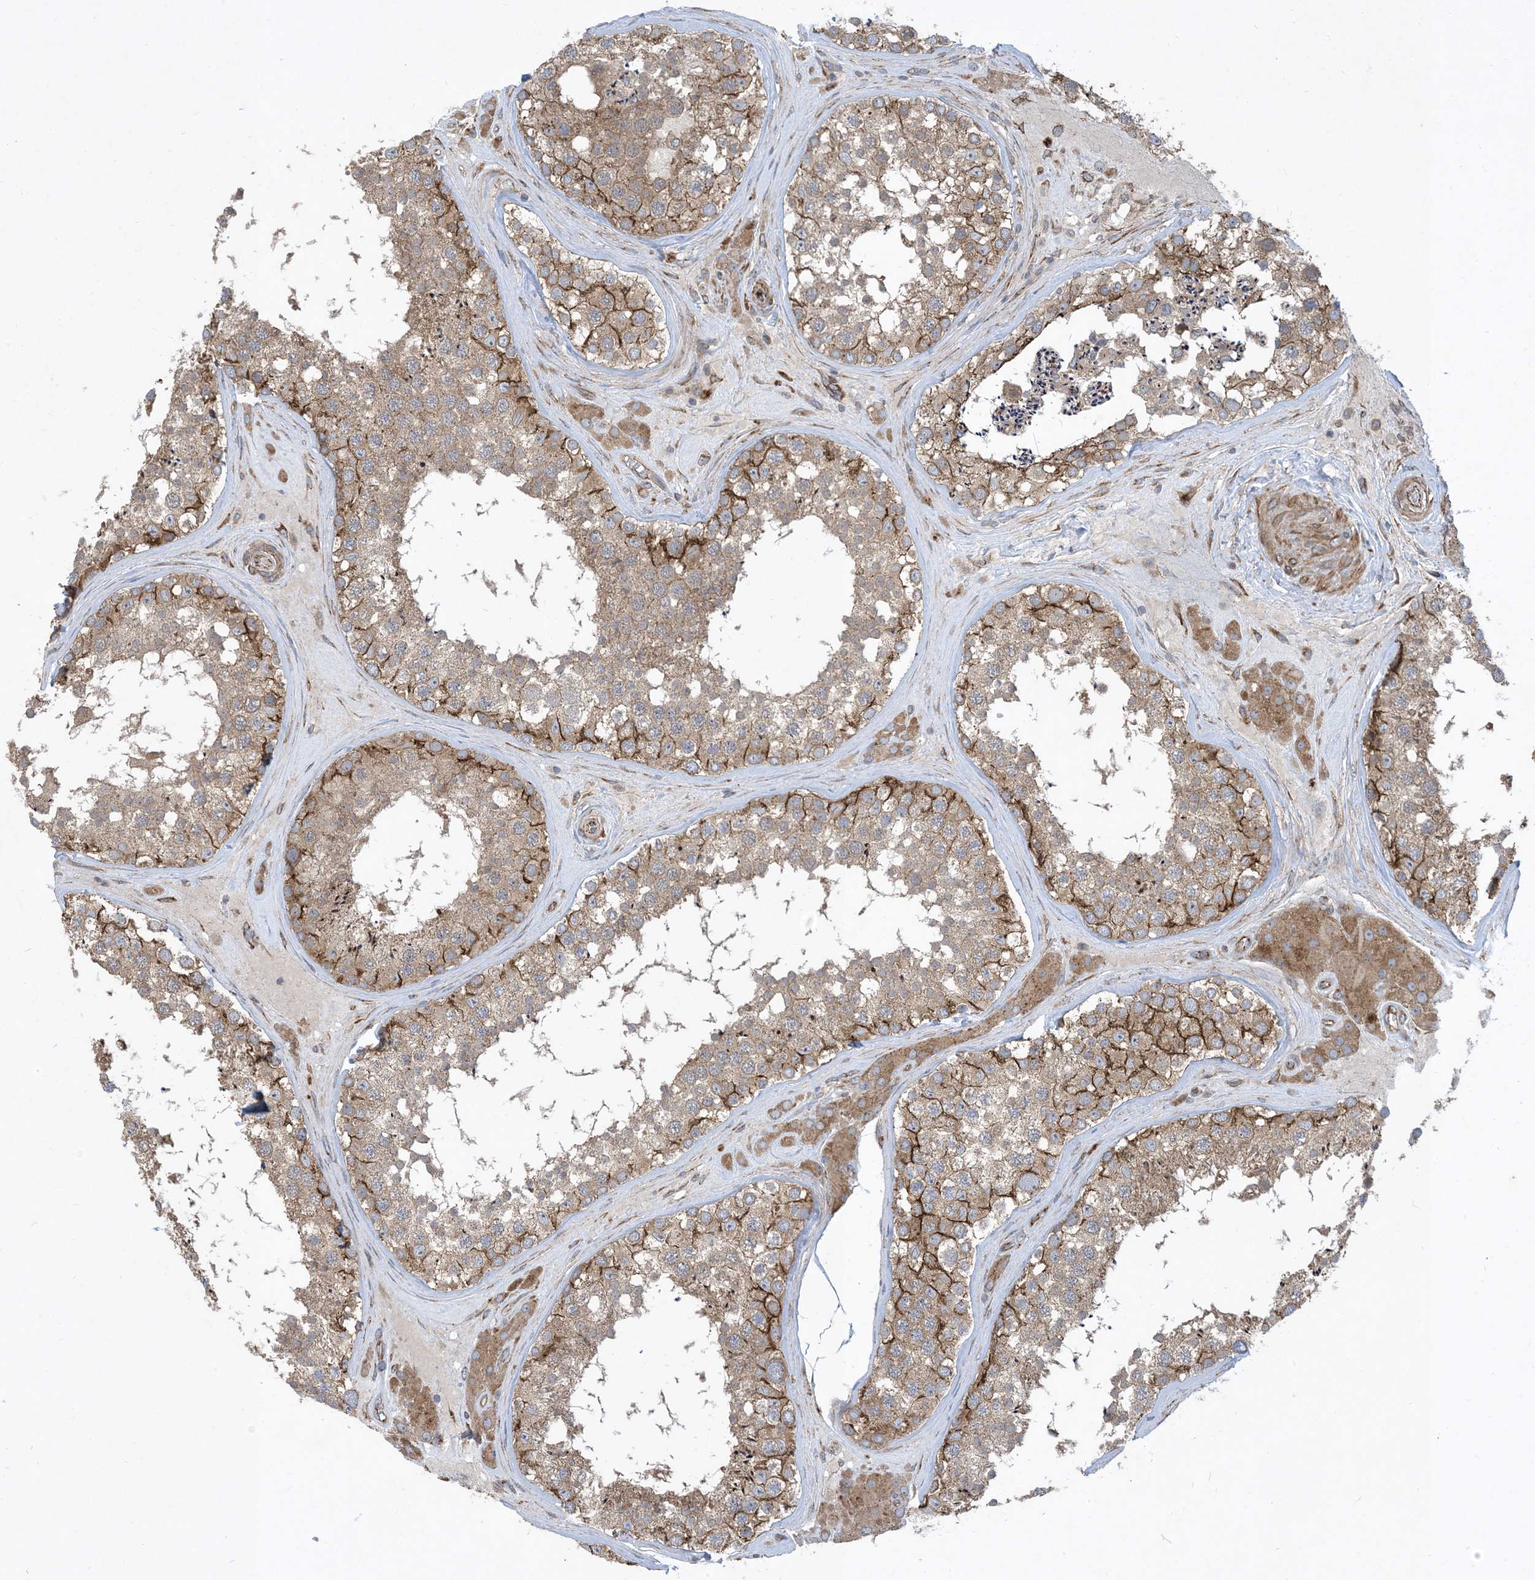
{"staining": {"intensity": "moderate", "quantity": ">75%", "location": "cytoplasmic/membranous"}, "tissue": "testis", "cell_type": "Cells in seminiferous ducts", "image_type": "normal", "snomed": [{"axis": "morphology", "description": "Normal tissue, NOS"}, {"axis": "topography", "description": "Testis"}], "caption": "IHC staining of unremarkable testis, which demonstrates medium levels of moderate cytoplasmic/membranous expression in approximately >75% of cells in seminiferous ducts indicating moderate cytoplasmic/membranous protein positivity. The staining was performed using DAB (3,3'-diaminobenzidine) (brown) for protein detection and nuclei were counterstained in hematoxylin (blue).", "gene": "OTOP1", "patient": {"sex": "male", "age": 46}}